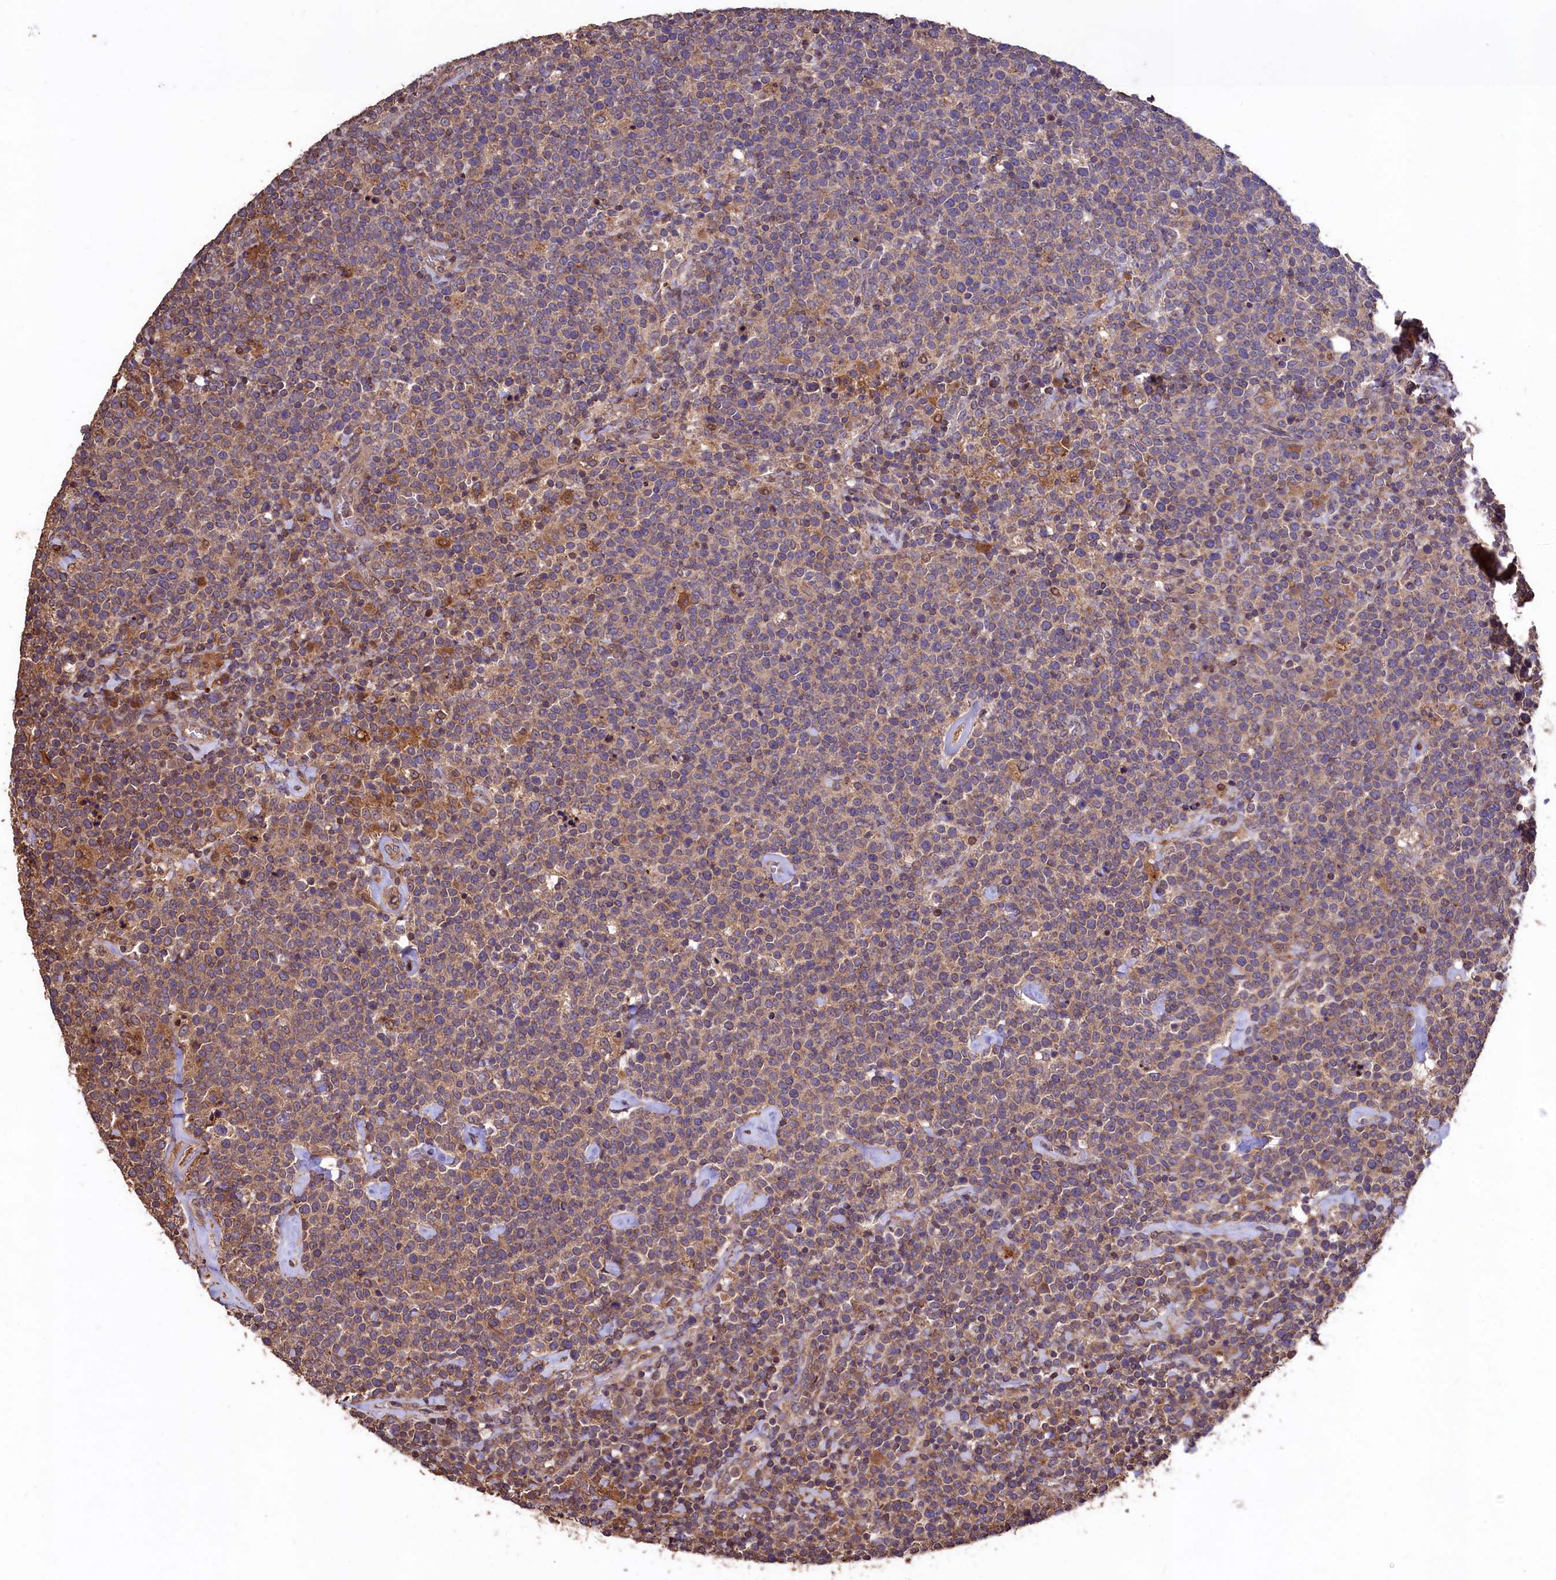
{"staining": {"intensity": "weak", "quantity": ">75%", "location": "cytoplasmic/membranous"}, "tissue": "lymphoma", "cell_type": "Tumor cells", "image_type": "cancer", "snomed": [{"axis": "morphology", "description": "Malignant lymphoma, non-Hodgkin's type, High grade"}, {"axis": "topography", "description": "Lymph node"}], "caption": "Malignant lymphoma, non-Hodgkin's type (high-grade) tissue reveals weak cytoplasmic/membranous staining in about >75% of tumor cells, visualized by immunohistochemistry.", "gene": "TMEM98", "patient": {"sex": "male", "age": 61}}